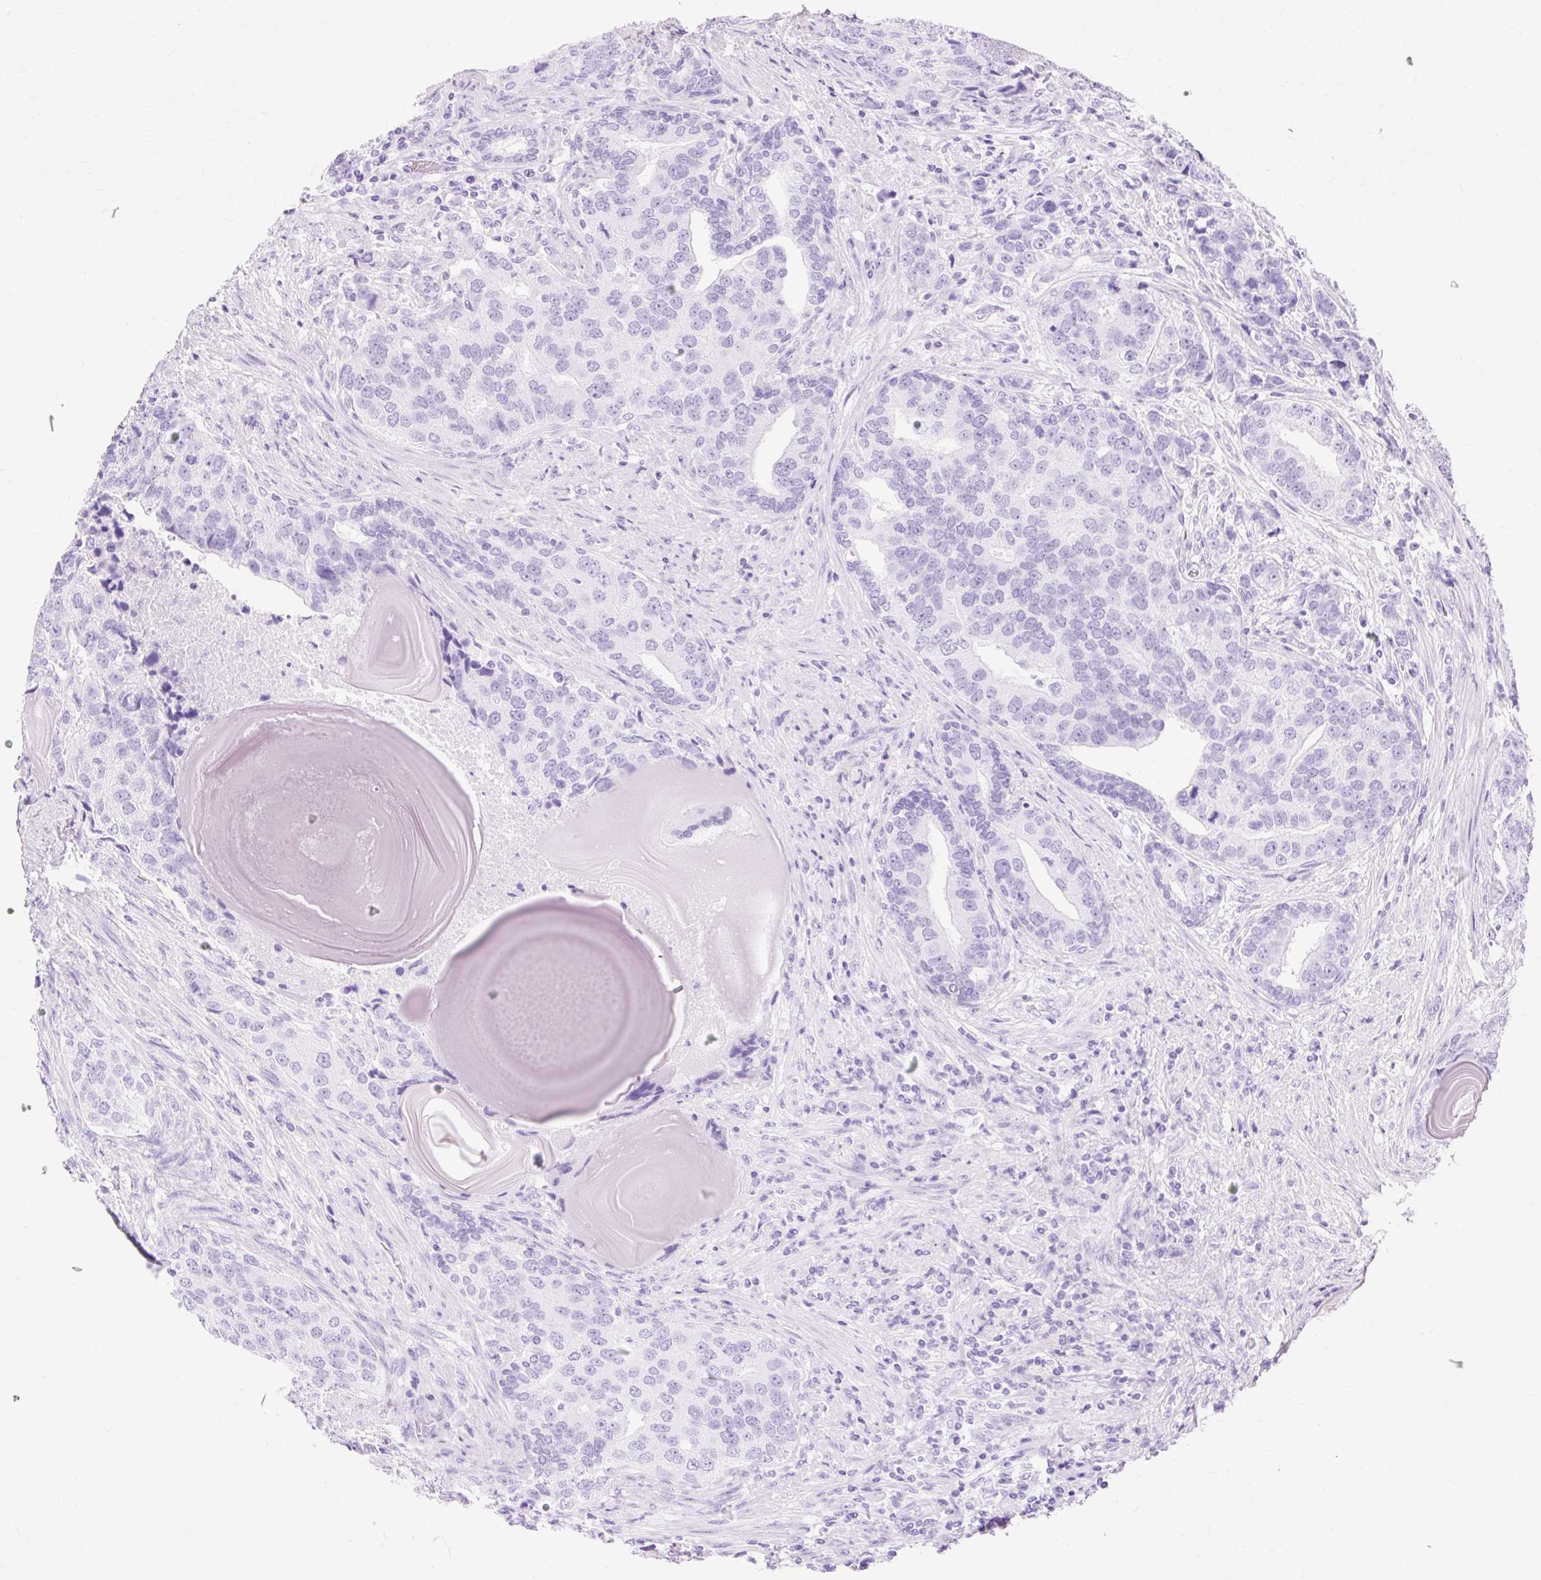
{"staining": {"intensity": "negative", "quantity": "none", "location": "none"}, "tissue": "prostate cancer", "cell_type": "Tumor cells", "image_type": "cancer", "snomed": [{"axis": "morphology", "description": "Adenocarcinoma, High grade"}, {"axis": "topography", "description": "Prostate"}], "caption": "A high-resolution image shows IHC staining of prostate adenocarcinoma (high-grade), which reveals no significant staining in tumor cells.", "gene": "MBP", "patient": {"sex": "male", "age": 68}}